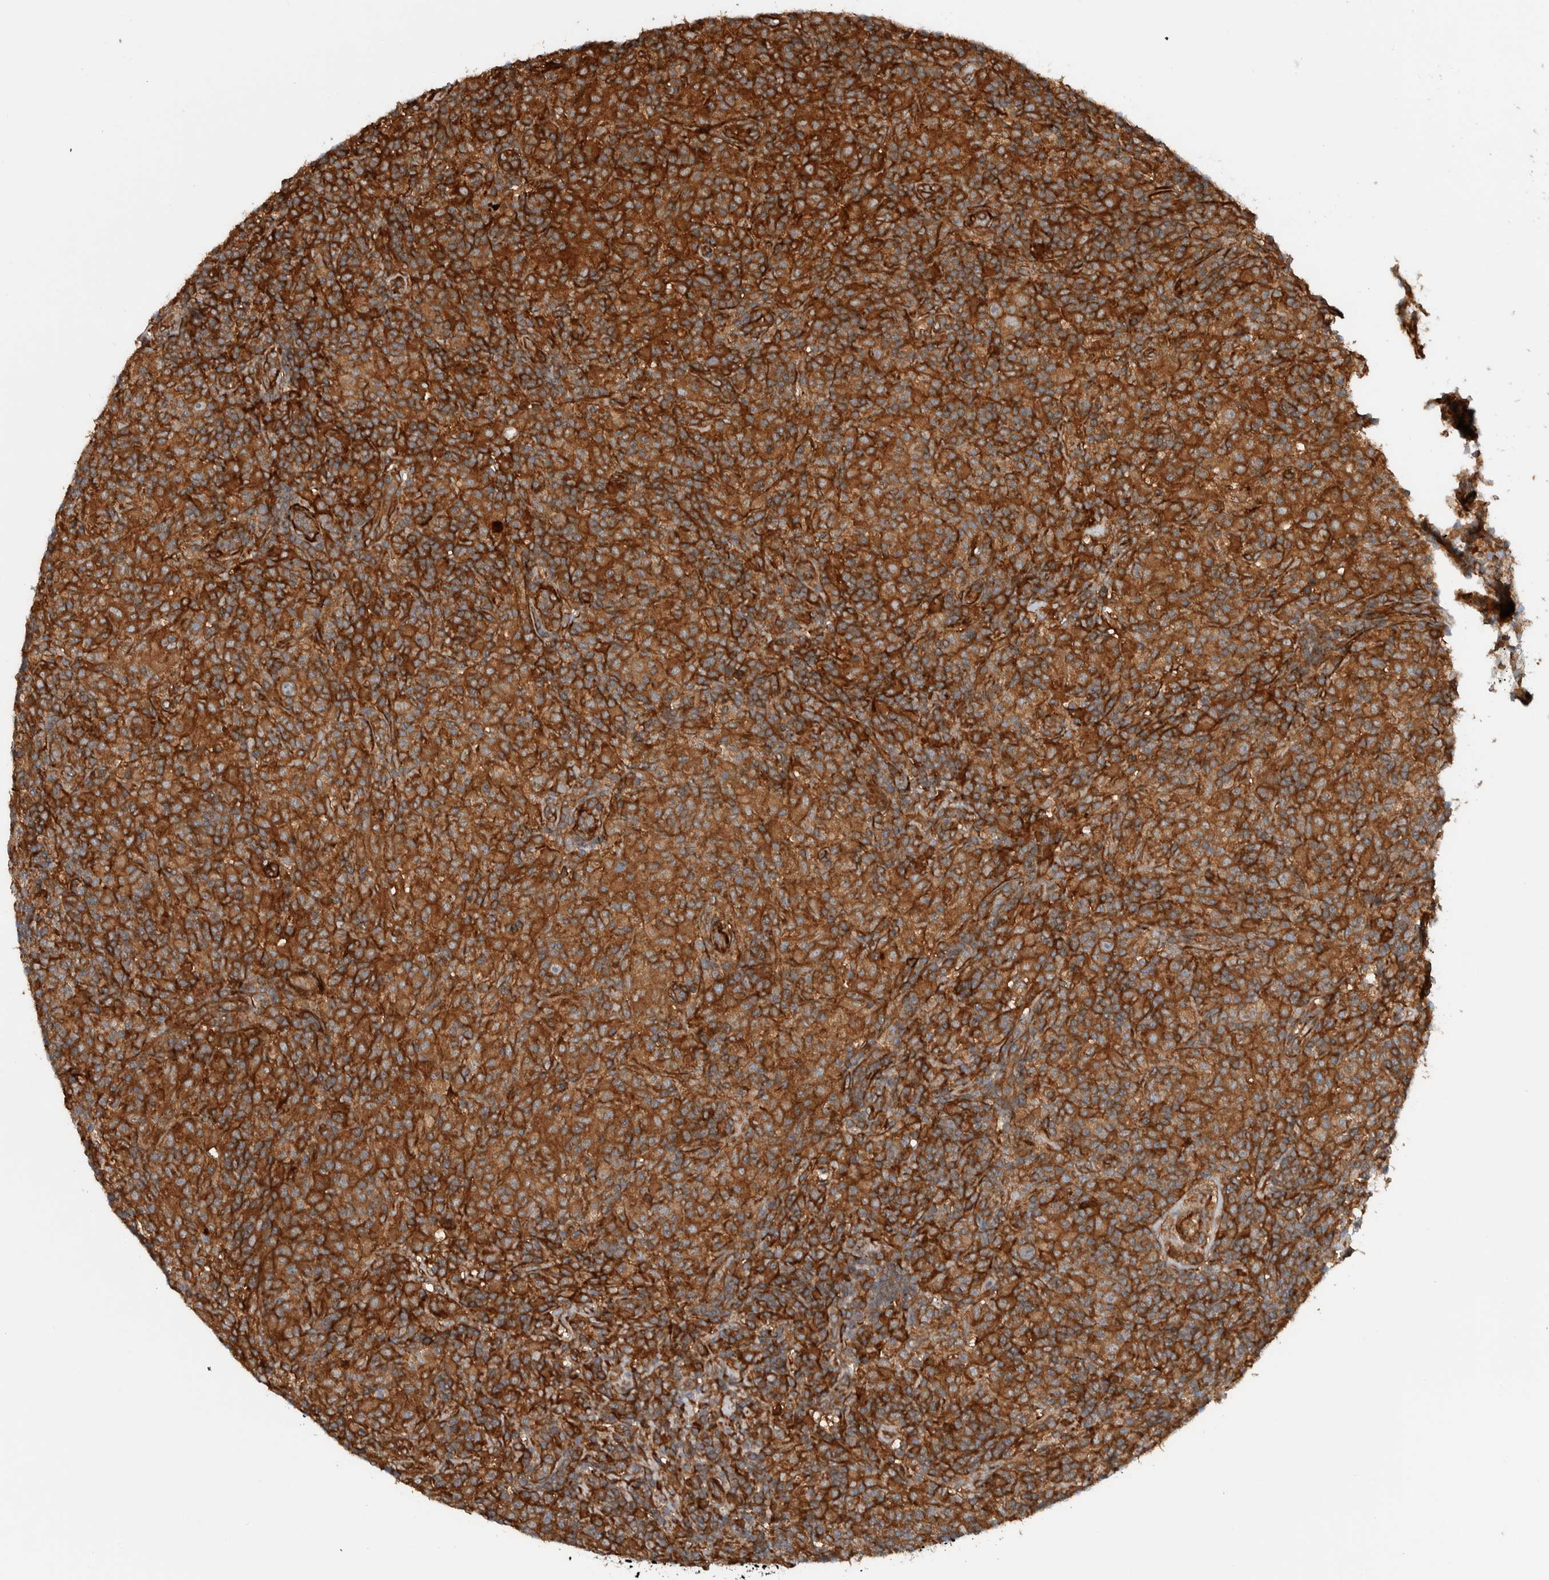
{"staining": {"intensity": "moderate", "quantity": ">75%", "location": "cytoplasmic/membranous"}, "tissue": "lymphoma", "cell_type": "Tumor cells", "image_type": "cancer", "snomed": [{"axis": "morphology", "description": "Hodgkin's disease, NOS"}, {"axis": "topography", "description": "Lymph node"}], "caption": "Immunohistochemistry histopathology image of neoplastic tissue: human Hodgkin's disease stained using immunohistochemistry (IHC) reveals medium levels of moderate protein expression localized specifically in the cytoplasmic/membranous of tumor cells, appearing as a cytoplasmic/membranous brown color.", "gene": "MPRIP", "patient": {"sex": "male", "age": 70}}